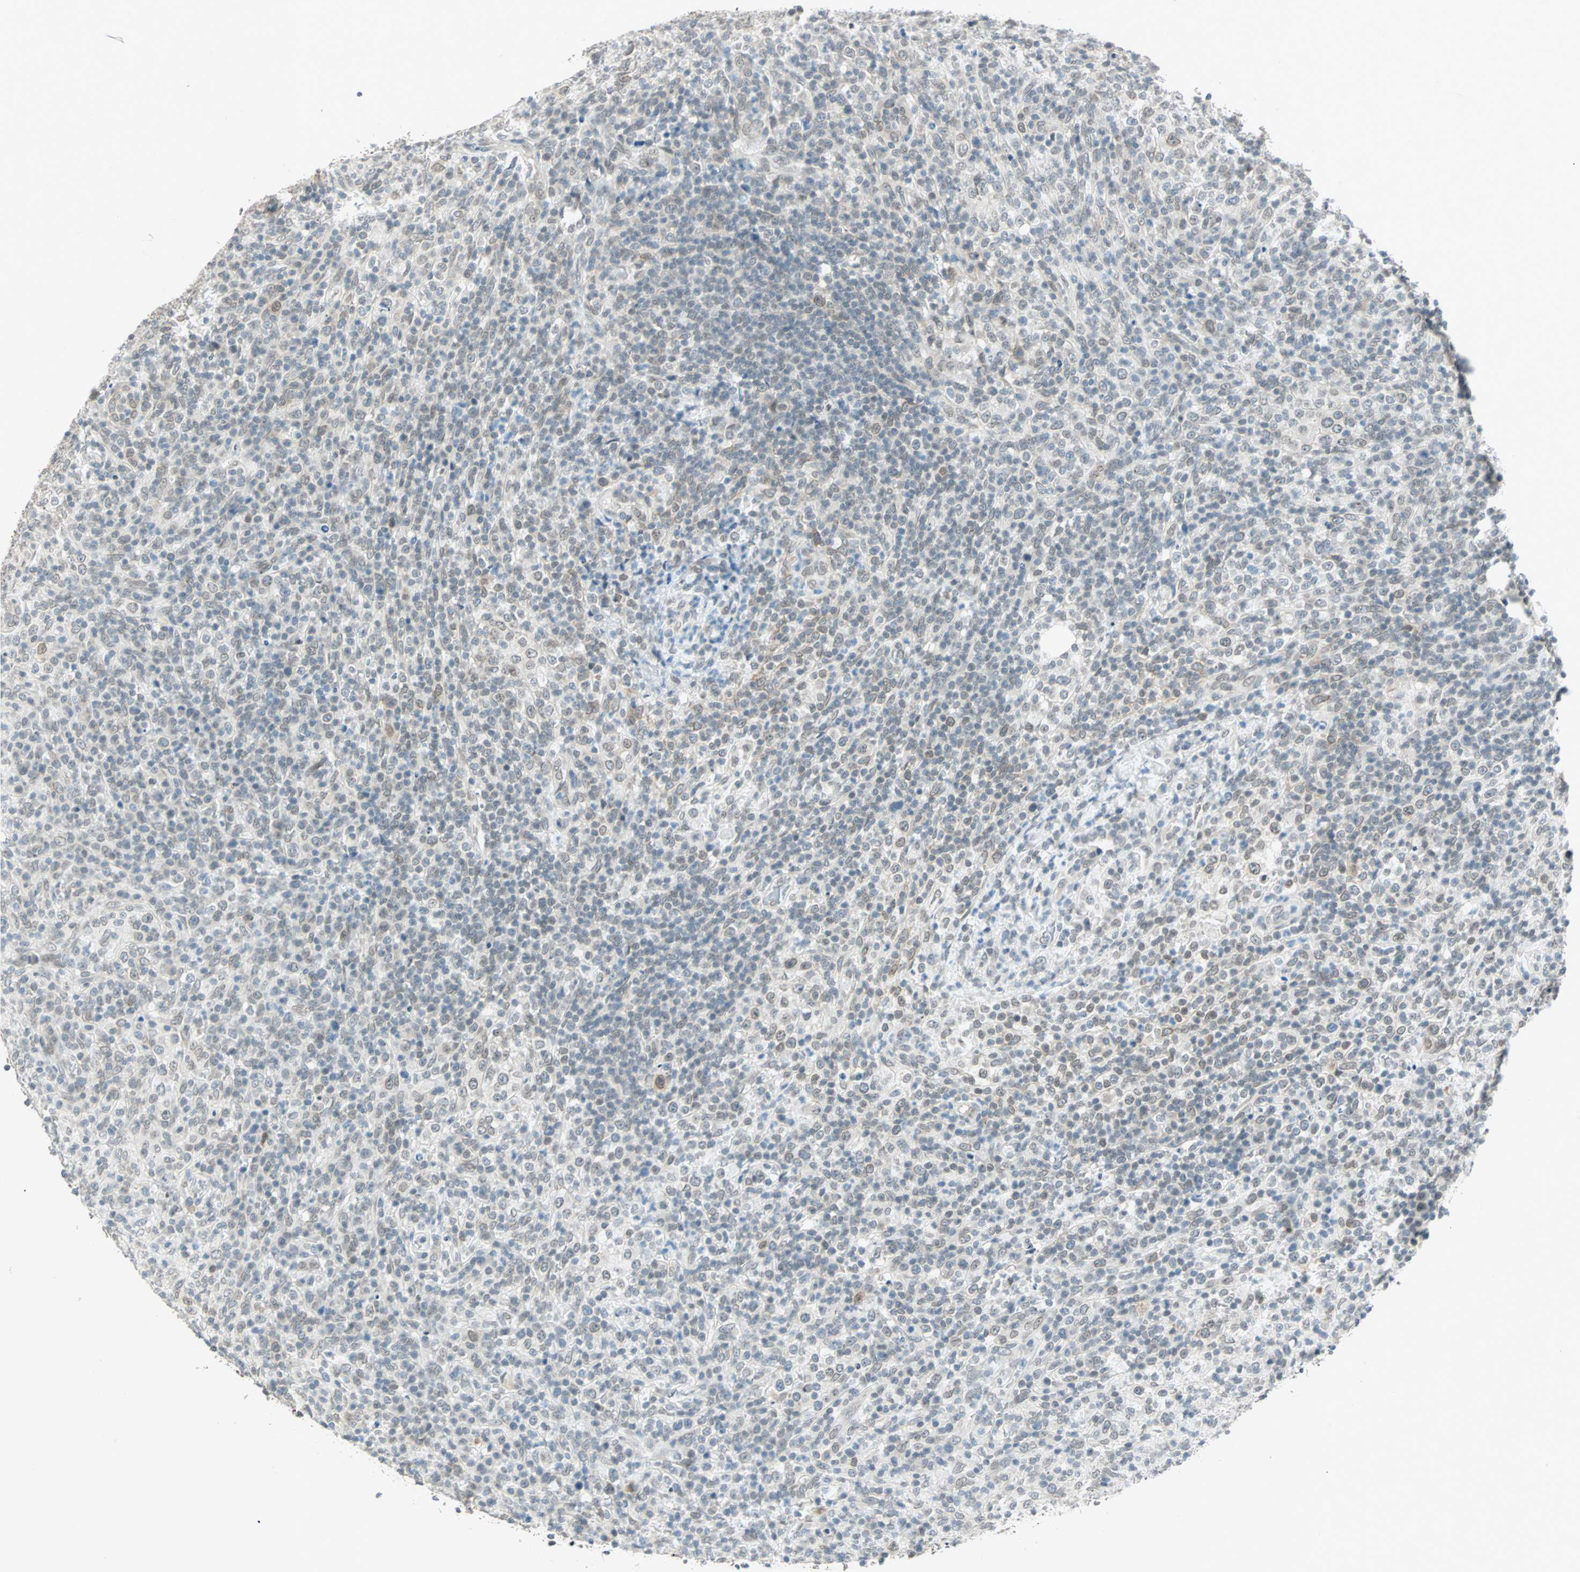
{"staining": {"intensity": "weak", "quantity": "<25%", "location": "cytoplasmic/membranous,nuclear"}, "tissue": "lymphoma", "cell_type": "Tumor cells", "image_type": "cancer", "snomed": [{"axis": "morphology", "description": "Malignant lymphoma, non-Hodgkin's type, High grade"}, {"axis": "topography", "description": "Lymph node"}], "caption": "This is an immunohistochemistry image of lymphoma. There is no positivity in tumor cells.", "gene": "BCAN", "patient": {"sex": "female", "age": 76}}